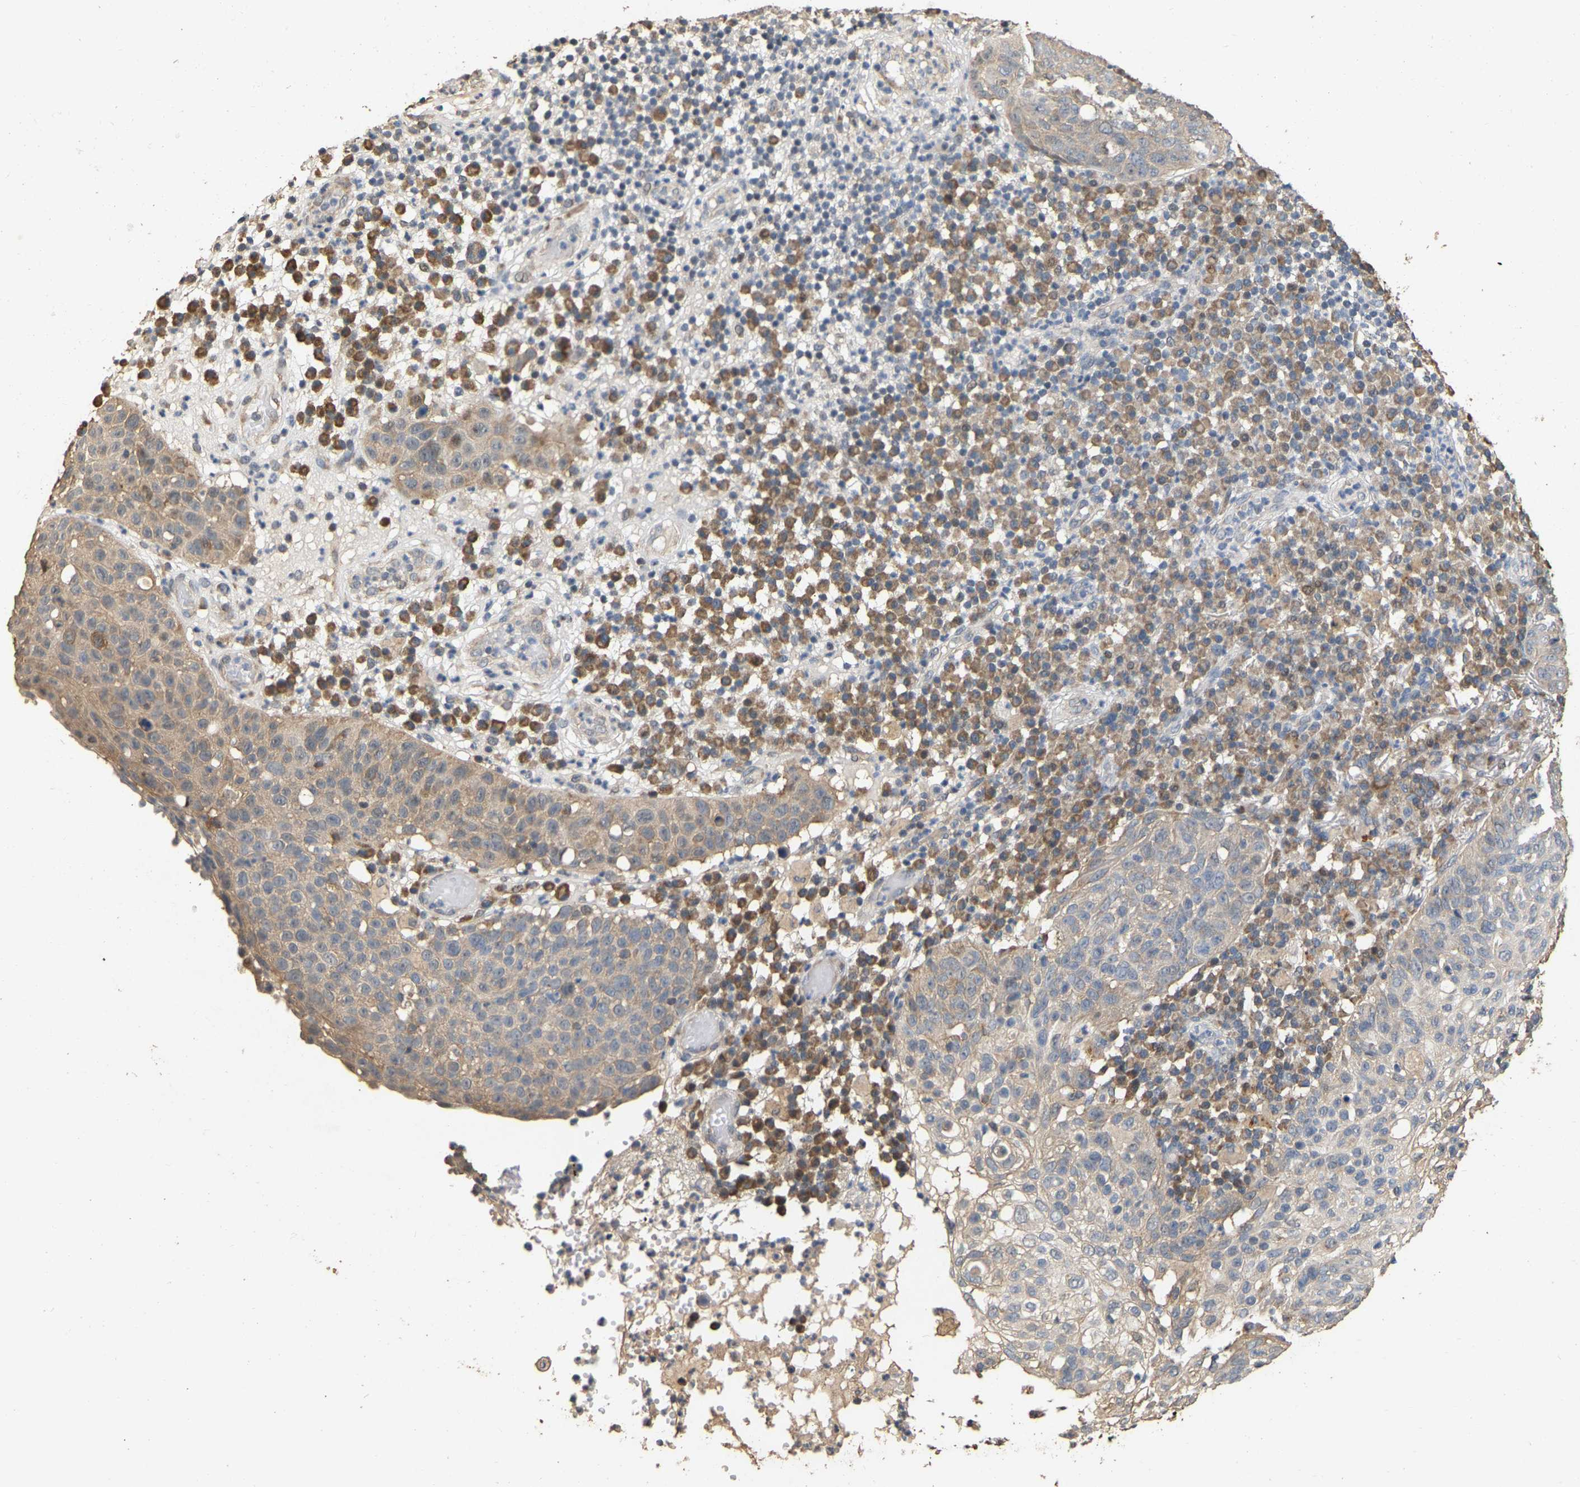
{"staining": {"intensity": "moderate", "quantity": ">75%", "location": "cytoplasmic/membranous"}, "tissue": "skin cancer", "cell_type": "Tumor cells", "image_type": "cancer", "snomed": [{"axis": "morphology", "description": "Squamous cell carcinoma in situ, NOS"}, {"axis": "morphology", "description": "Squamous cell carcinoma, NOS"}, {"axis": "topography", "description": "Skin"}], "caption": "This micrograph shows immunohistochemistry staining of human skin cancer, with medium moderate cytoplasmic/membranous expression in approximately >75% of tumor cells.", "gene": "NCS1", "patient": {"sex": "male", "age": 93}}